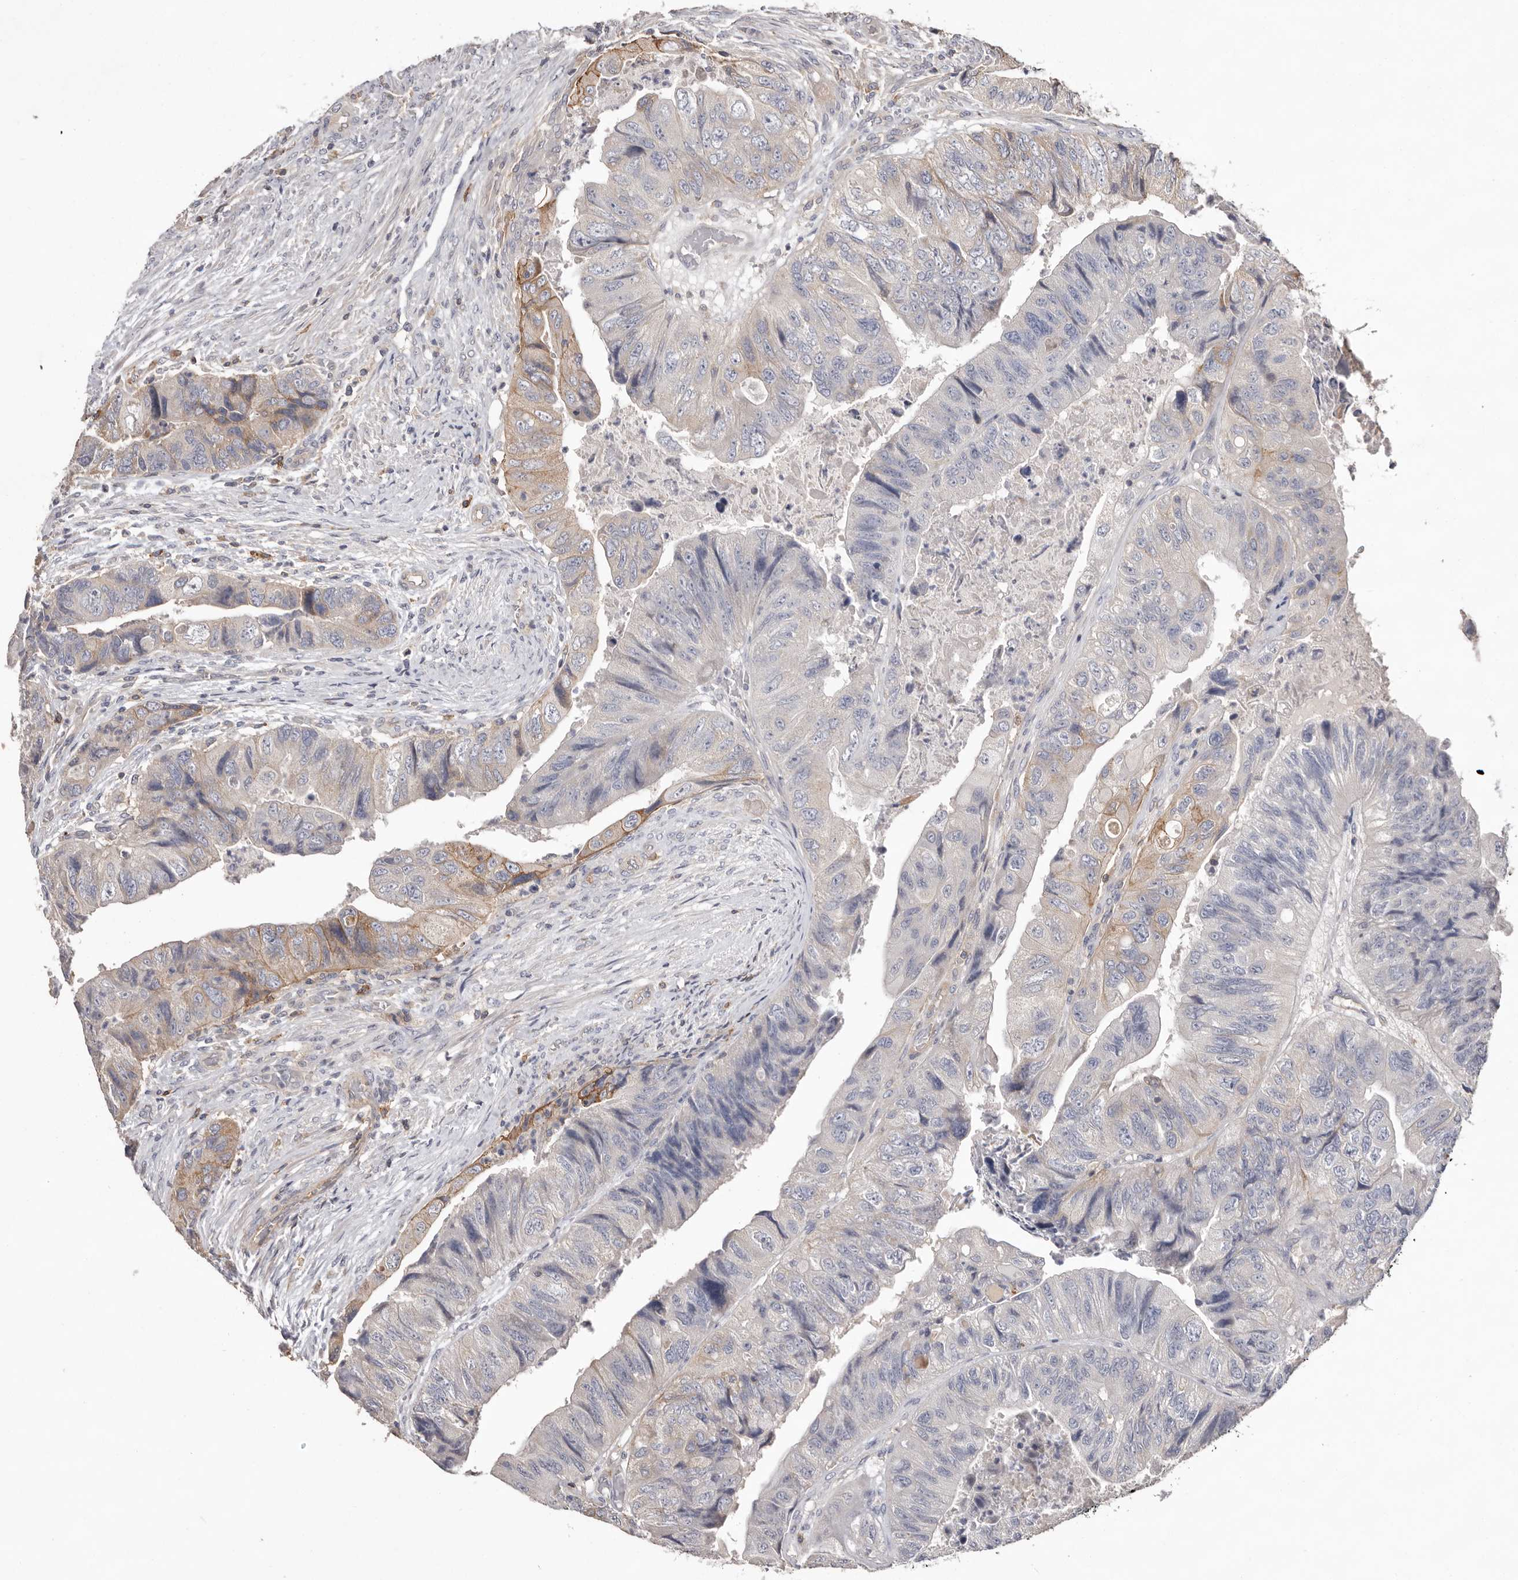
{"staining": {"intensity": "moderate", "quantity": "<25%", "location": "cytoplasmic/membranous"}, "tissue": "colorectal cancer", "cell_type": "Tumor cells", "image_type": "cancer", "snomed": [{"axis": "morphology", "description": "Adenocarcinoma, NOS"}, {"axis": "topography", "description": "Rectum"}], "caption": "A micrograph of human adenocarcinoma (colorectal) stained for a protein demonstrates moderate cytoplasmic/membranous brown staining in tumor cells.", "gene": "MMACHC", "patient": {"sex": "male", "age": 63}}